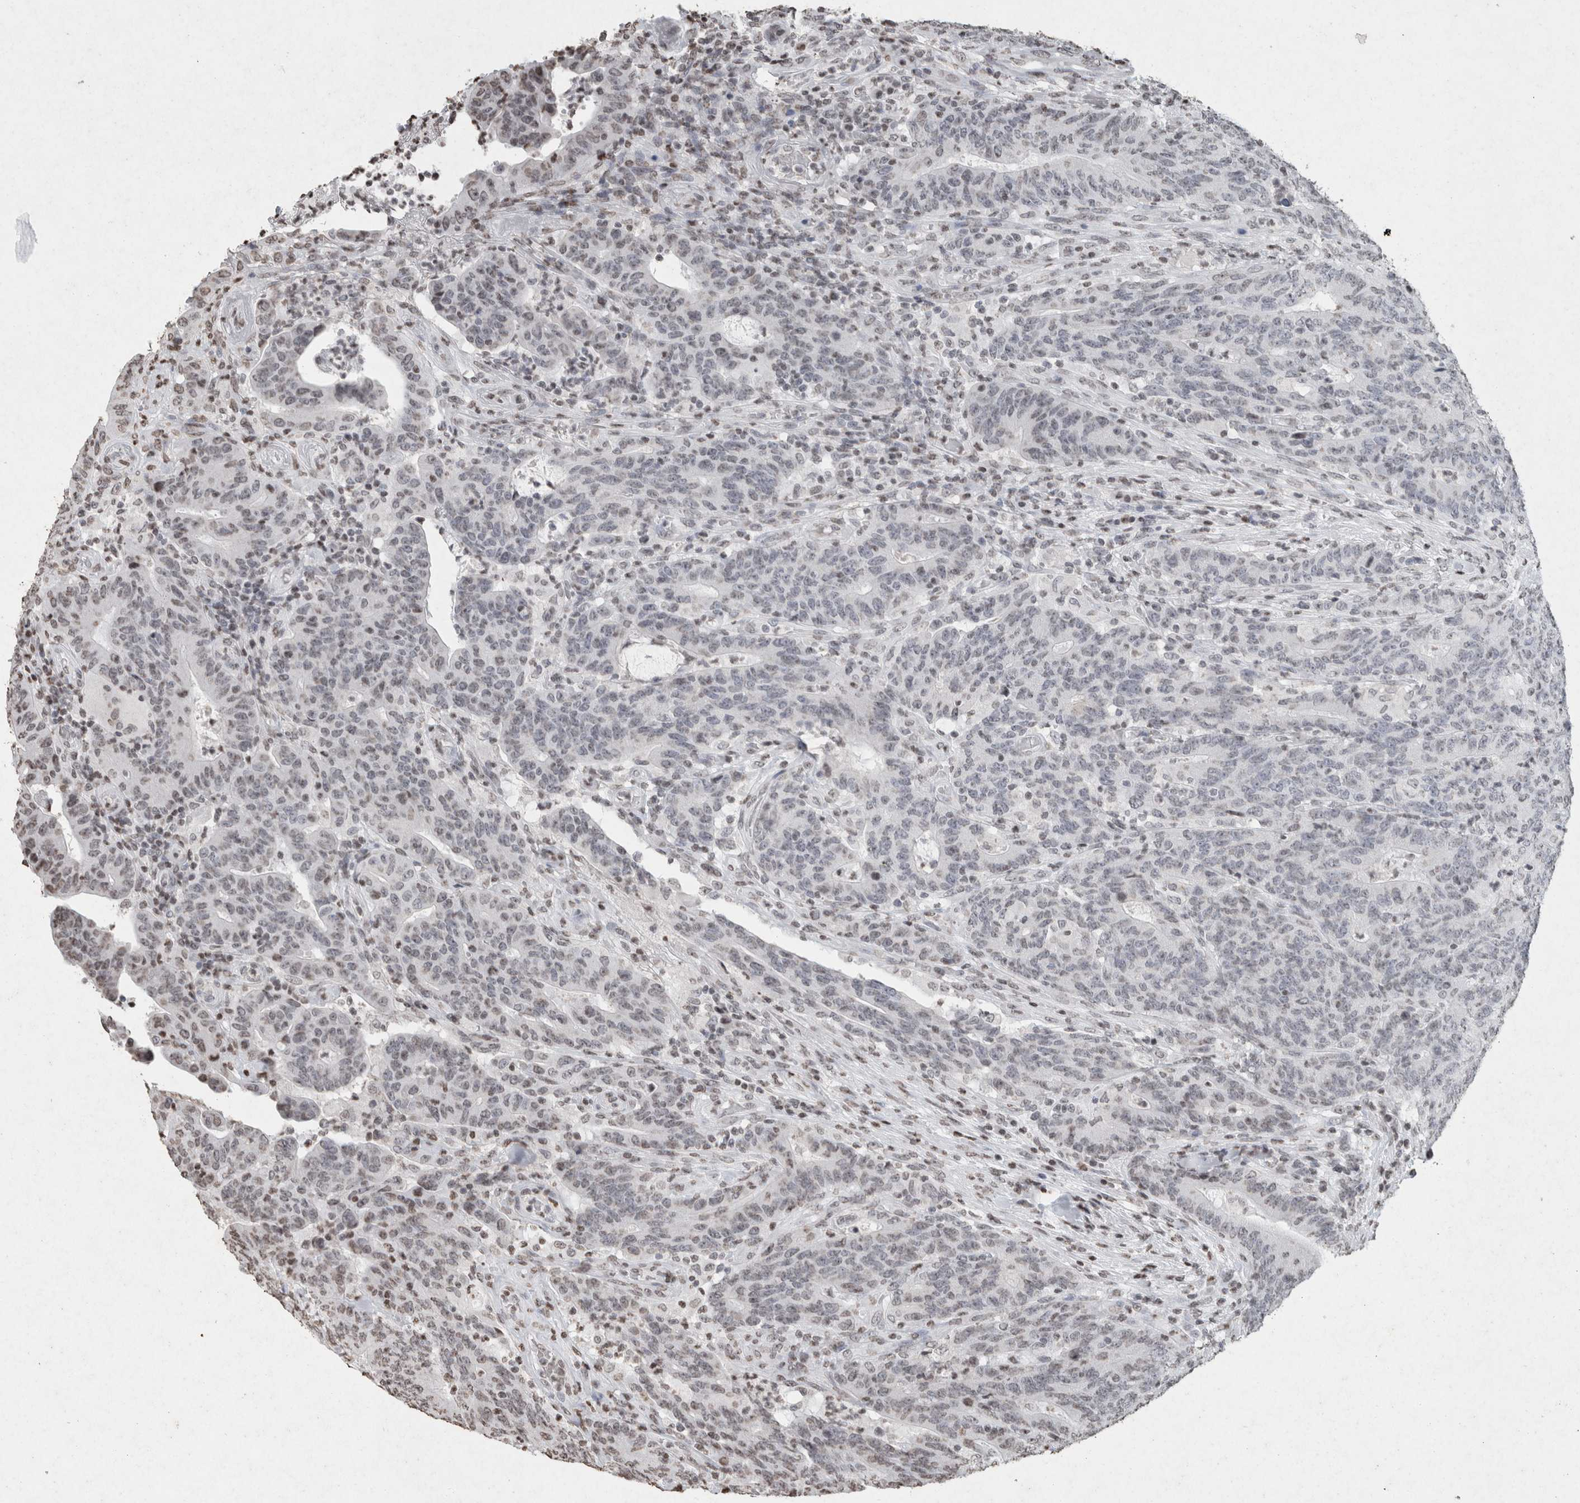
{"staining": {"intensity": "weak", "quantity": "<25%", "location": "nuclear"}, "tissue": "colorectal cancer", "cell_type": "Tumor cells", "image_type": "cancer", "snomed": [{"axis": "morphology", "description": "Normal tissue, NOS"}, {"axis": "morphology", "description": "Adenocarcinoma, NOS"}, {"axis": "topography", "description": "Colon"}], "caption": "This is a image of IHC staining of adenocarcinoma (colorectal), which shows no positivity in tumor cells. (Stains: DAB immunohistochemistry with hematoxylin counter stain, Microscopy: brightfield microscopy at high magnification).", "gene": "CNTN1", "patient": {"sex": "female", "age": 75}}